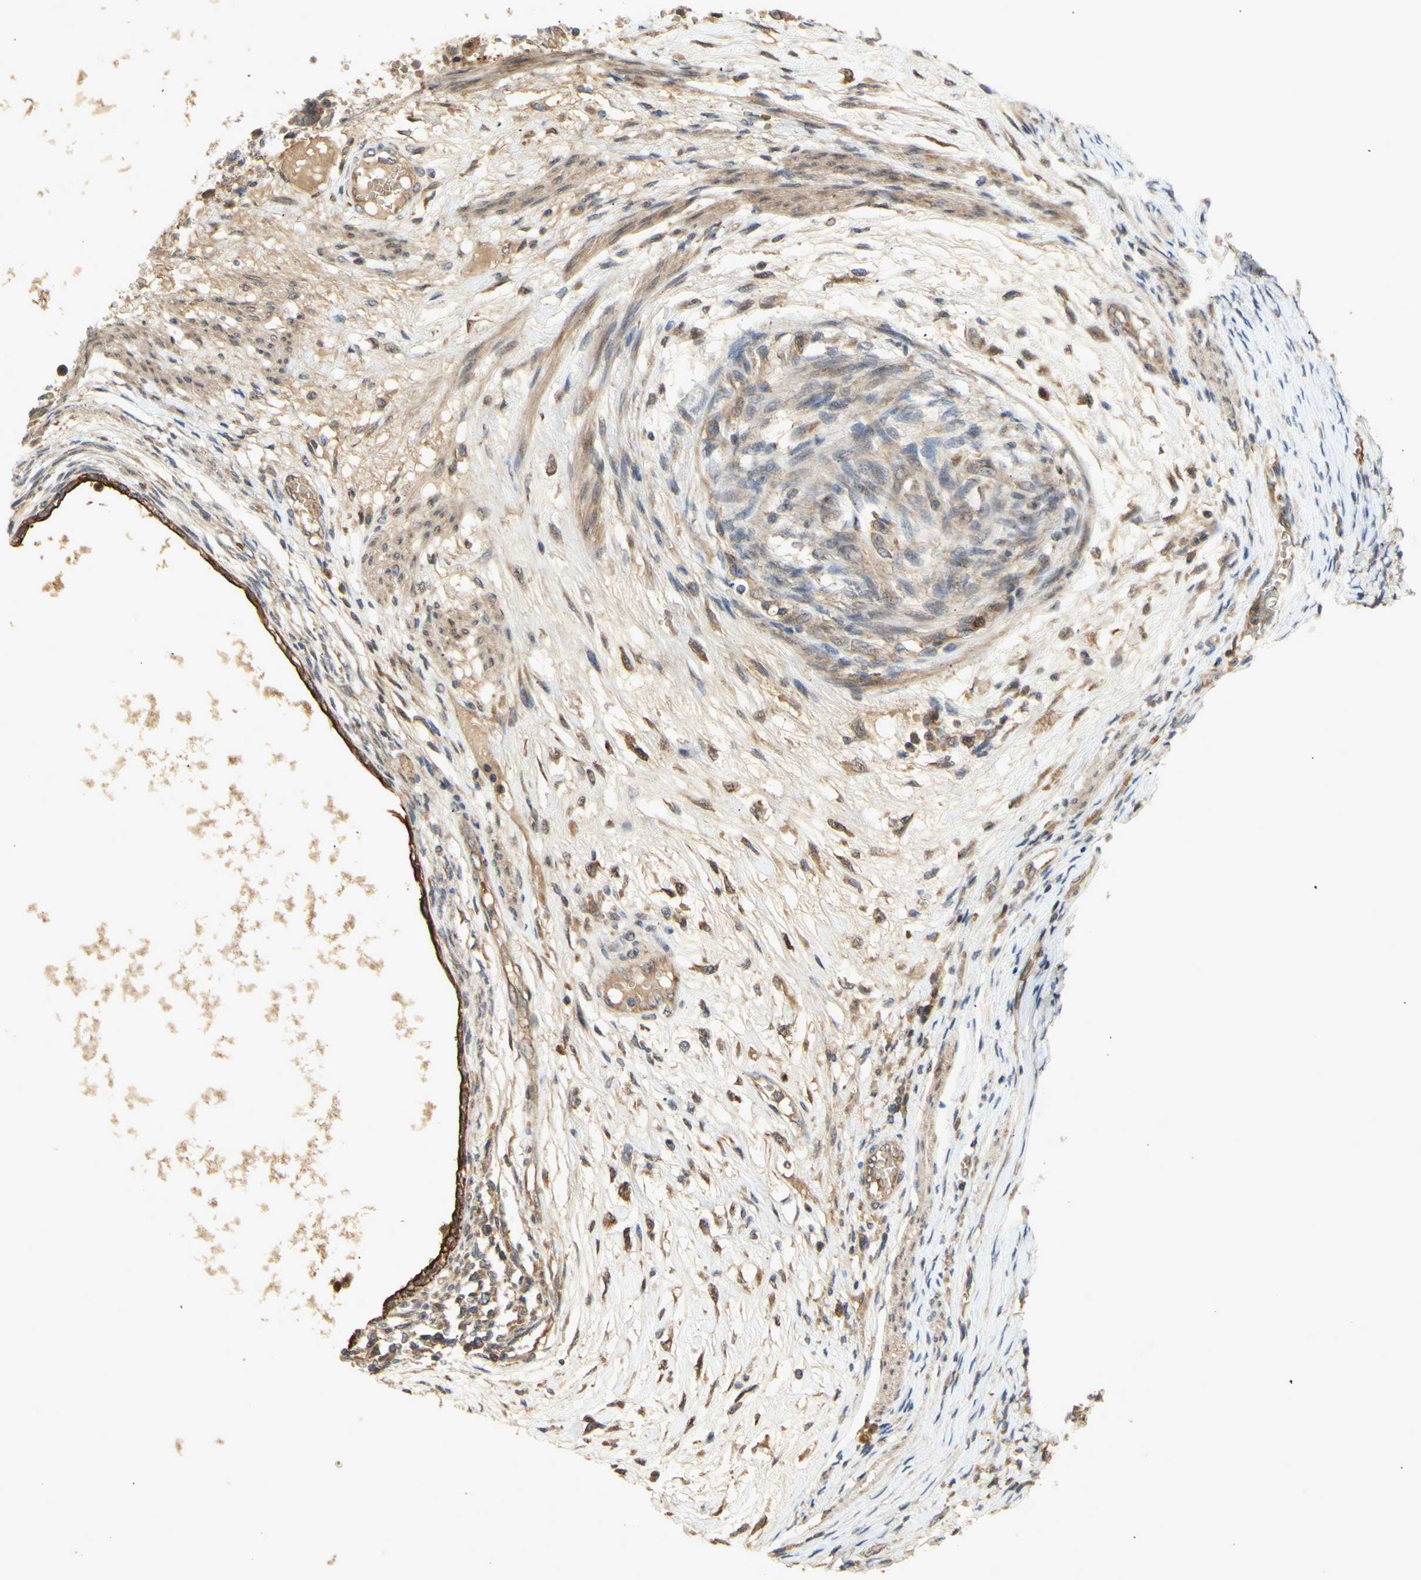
{"staining": {"intensity": "moderate", "quantity": ">75%", "location": "cytoplasmic/membranous"}, "tissue": "testis cancer", "cell_type": "Tumor cells", "image_type": "cancer", "snomed": [{"axis": "morphology", "description": "Carcinoma, Embryonal, NOS"}, {"axis": "topography", "description": "Testis"}], "caption": "Immunohistochemical staining of human testis embryonal carcinoma shows moderate cytoplasmic/membranous protein positivity in about >75% of tumor cells. (IHC, brightfield microscopy, high magnification).", "gene": "PKN1", "patient": {"sex": "male", "age": 26}}